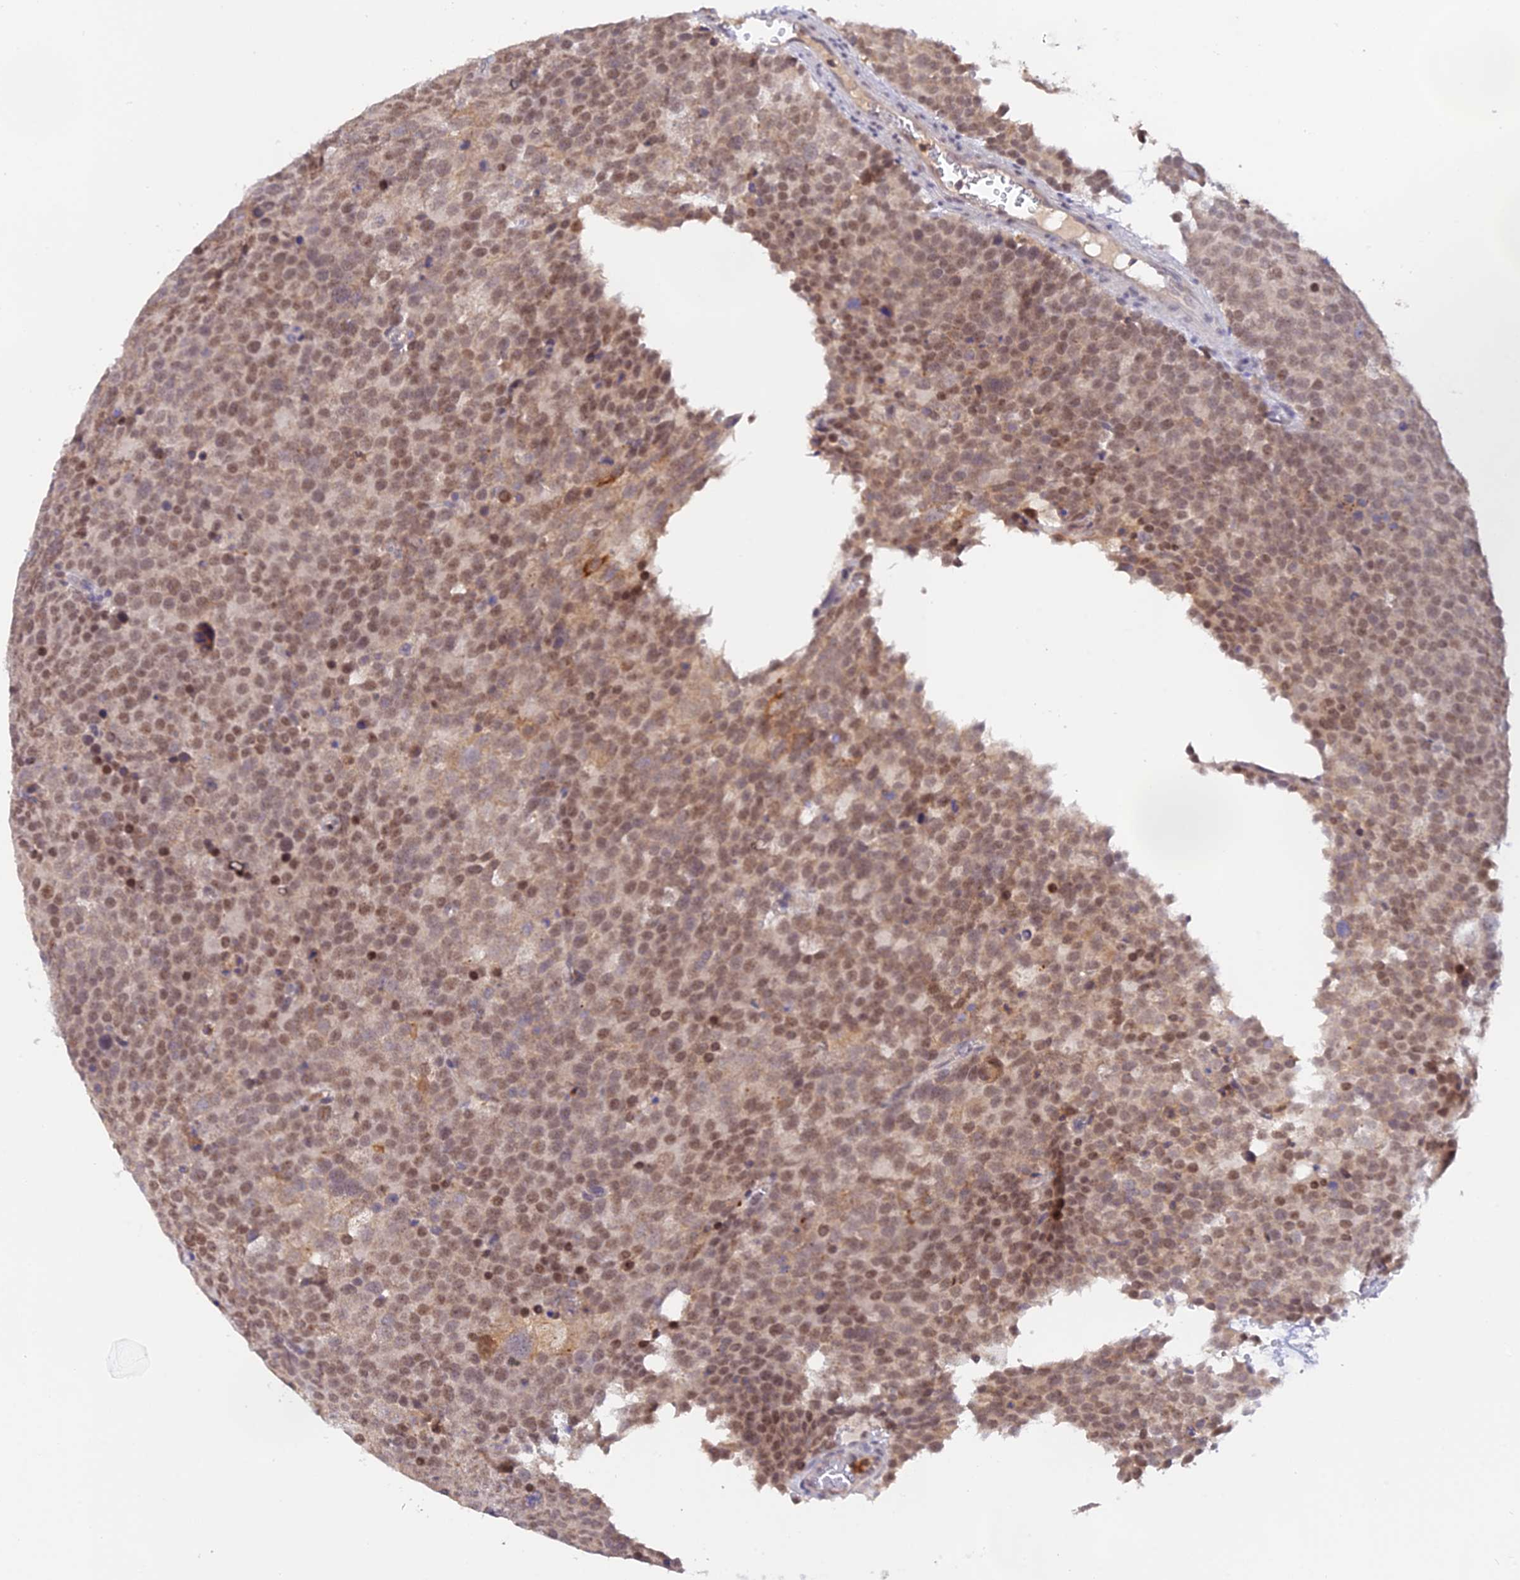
{"staining": {"intensity": "moderate", "quantity": ">75%", "location": "nuclear"}, "tissue": "testis cancer", "cell_type": "Tumor cells", "image_type": "cancer", "snomed": [{"axis": "morphology", "description": "Seminoma, NOS"}, {"axis": "topography", "description": "Testis"}], "caption": "Protein staining of testis cancer tissue reveals moderate nuclear positivity in about >75% of tumor cells.", "gene": "PEX16", "patient": {"sex": "male", "age": 71}}